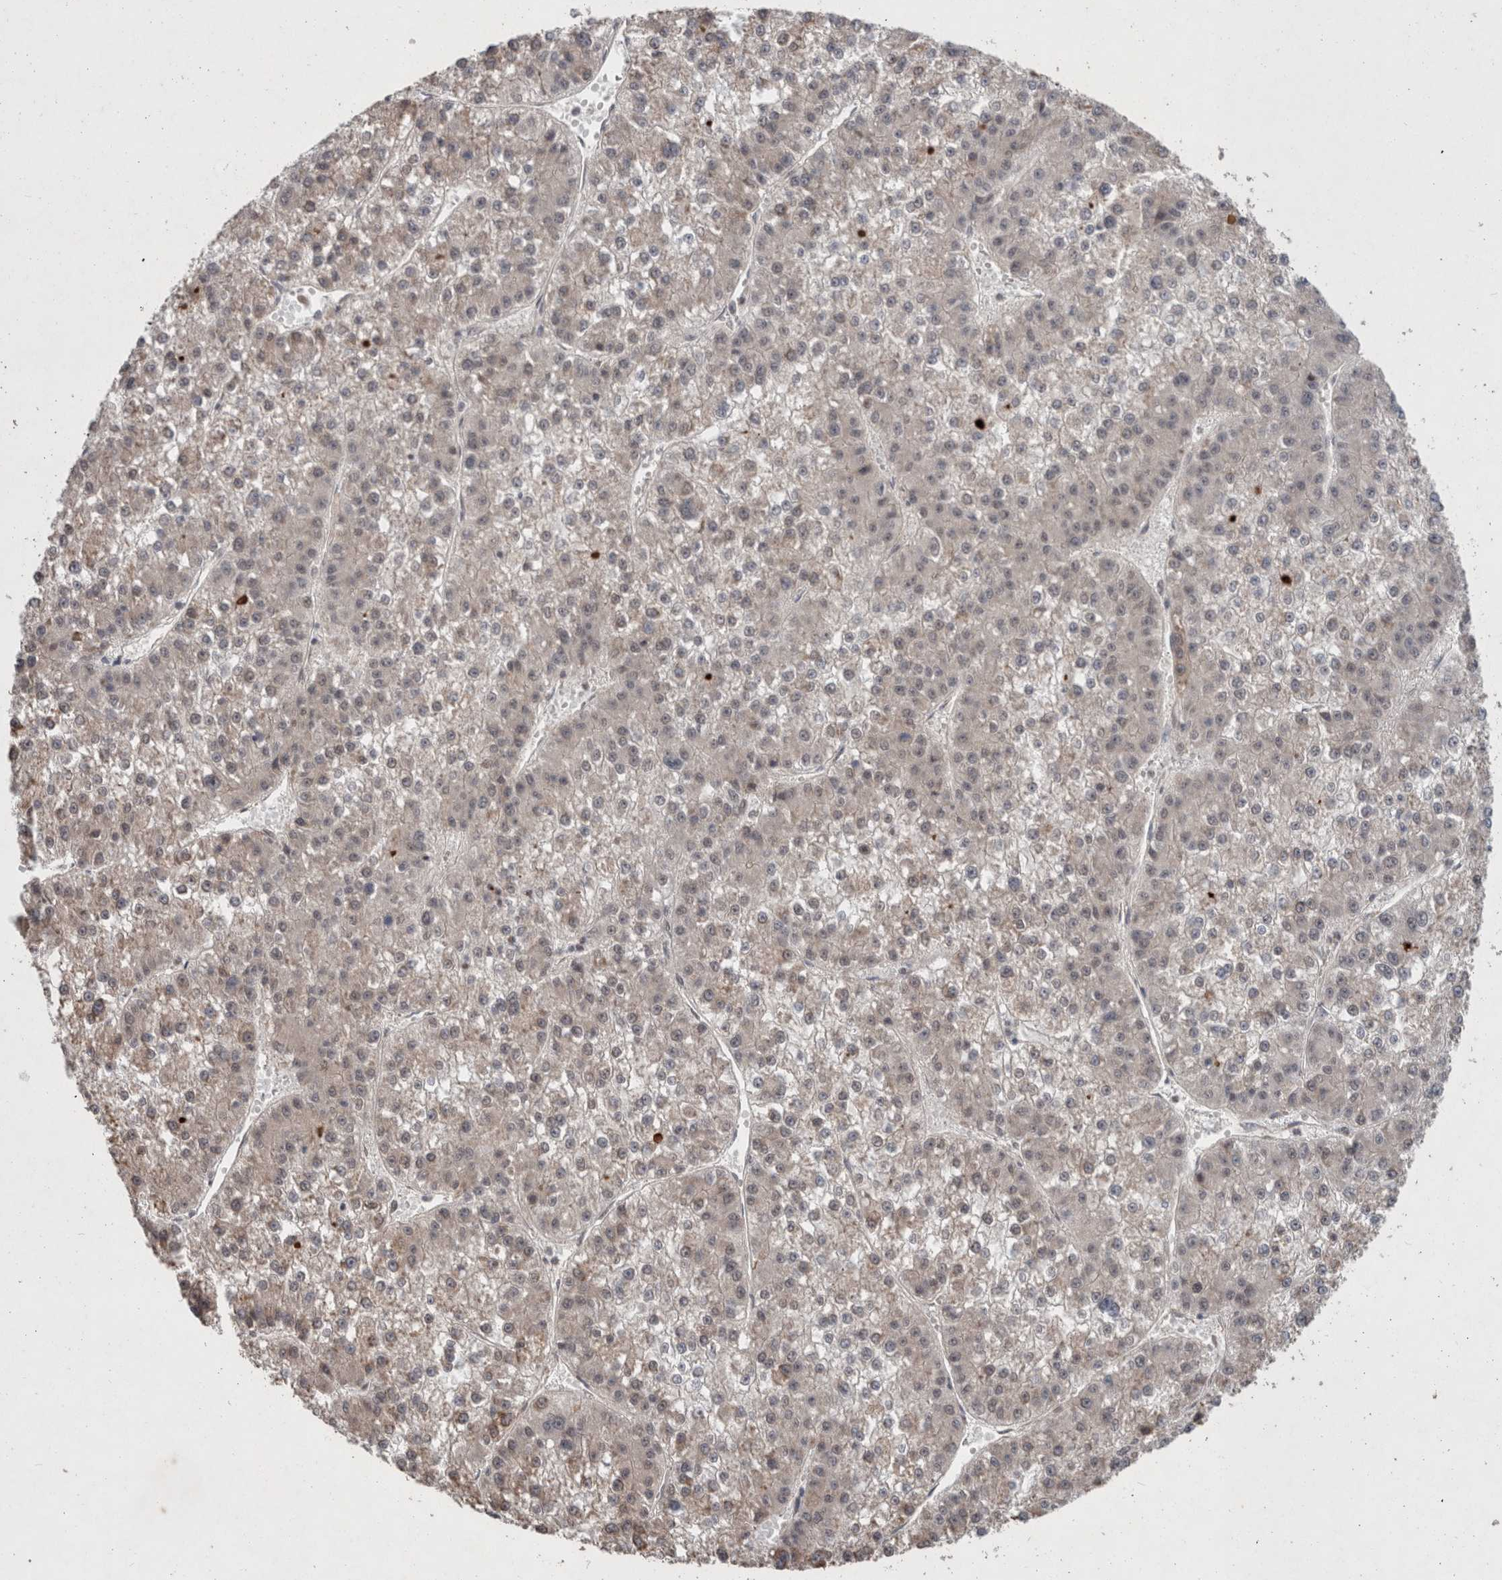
{"staining": {"intensity": "negative", "quantity": "none", "location": "none"}, "tissue": "liver cancer", "cell_type": "Tumor cells", "image_type": "cancer", "snomed": [{"axis": "morphology", "description": "Carcinoma, Hepatocellular, NOS"}, {"axis": "topography", "description": "Liver"}], "caption": "A histopathology image of human liver cancer (hepatocellular carcinoma) is negative for staining in tumor cells.", "gene": "GIMAP6", "patient": {"sex": "female", "age": 73}}